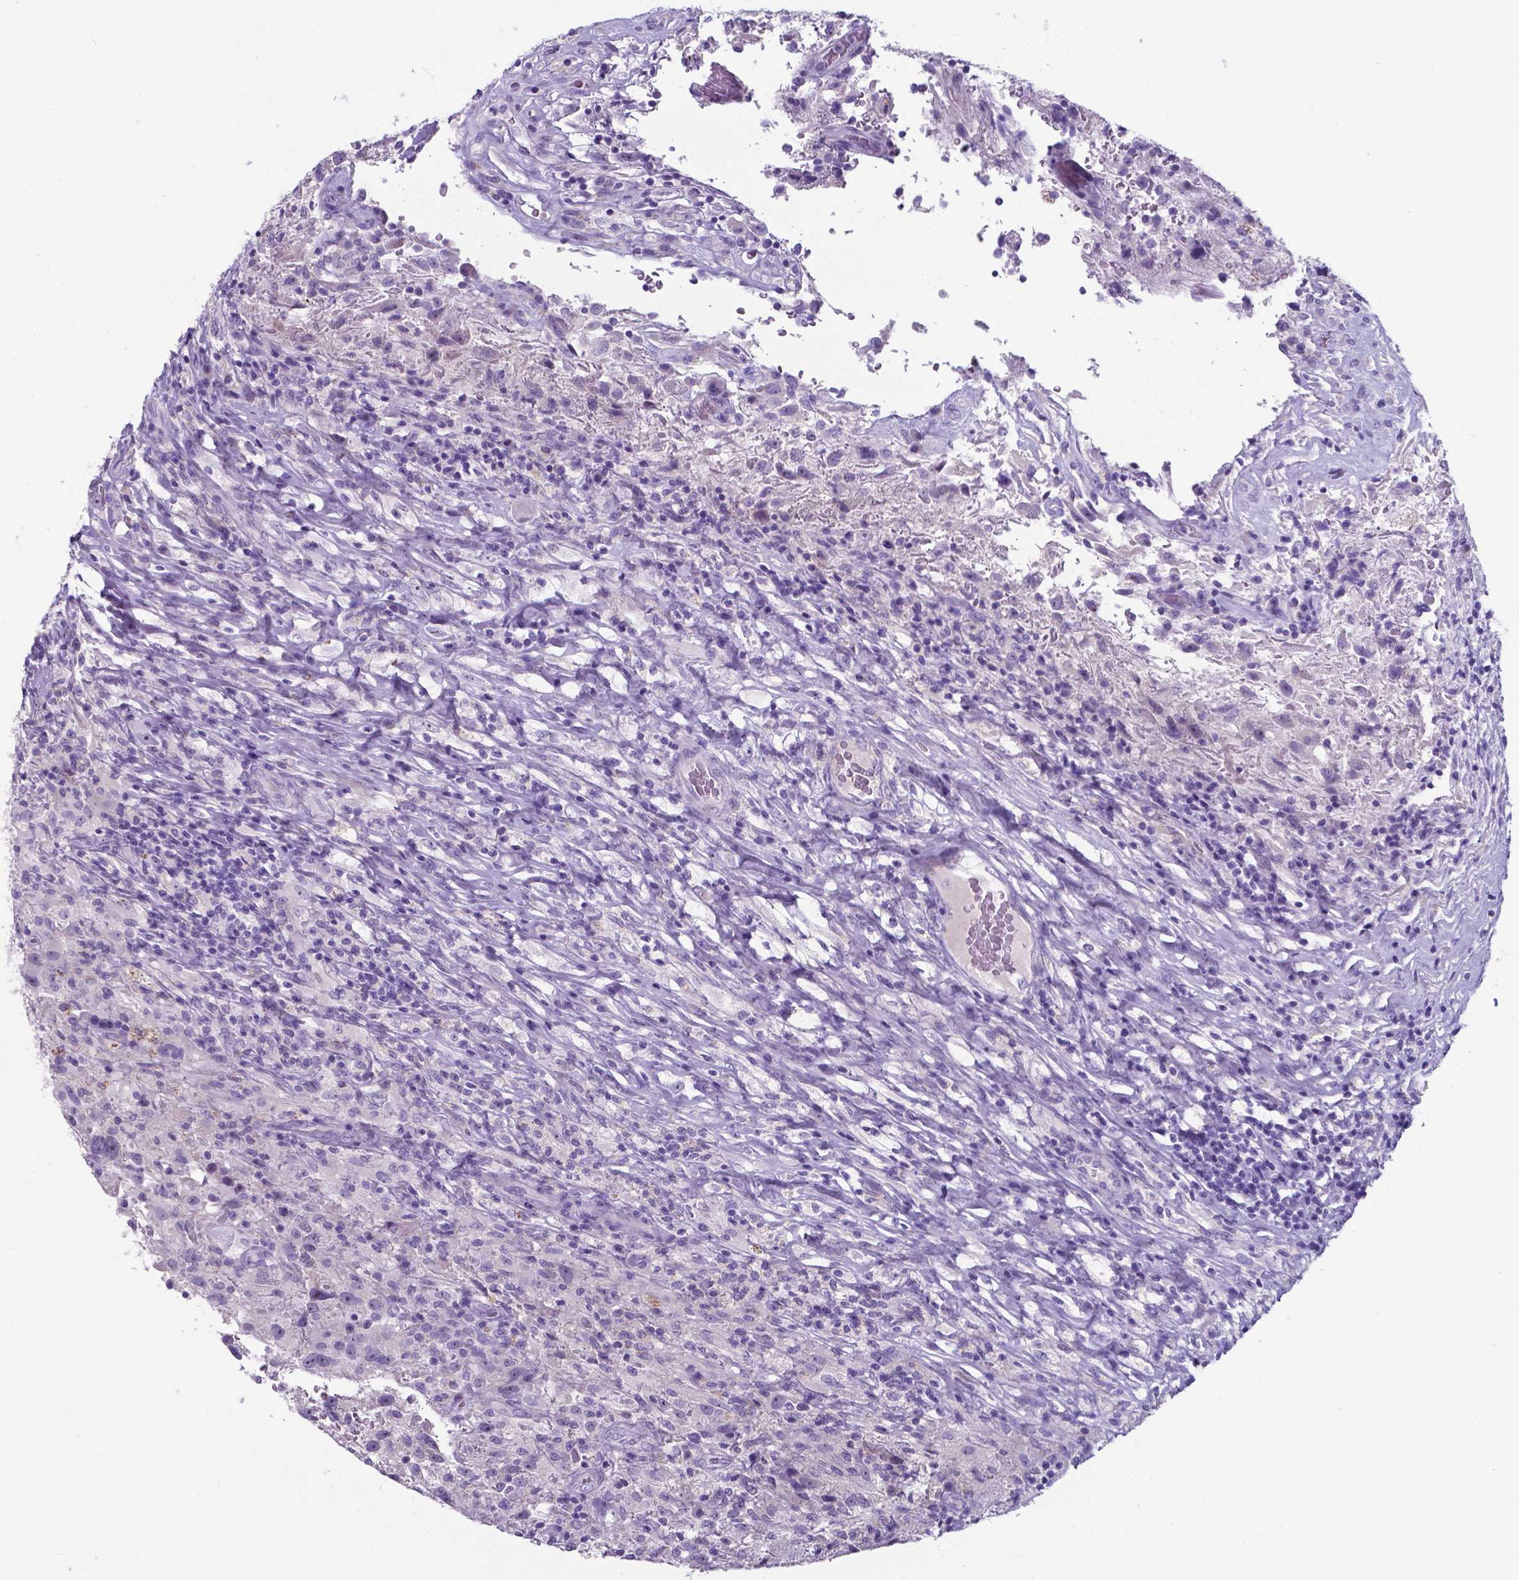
{"staining": {"intensity": "negative", "quantity": "none", "location": "none"}, "tissue": "glioma", "cell_type": "Tumor cells", "image_type": "cancer", "snomed": [{"axis": "morphology", "description": "Glioma, malignant, High grade"}, {"axis": "topography", "description": "Brain"}], "caption": "Immunohistochemical staining of glioma shows no significant staining in tumor cells.", "gene": "AP5B1", "patient": {"sex": "male", "age": 68}}